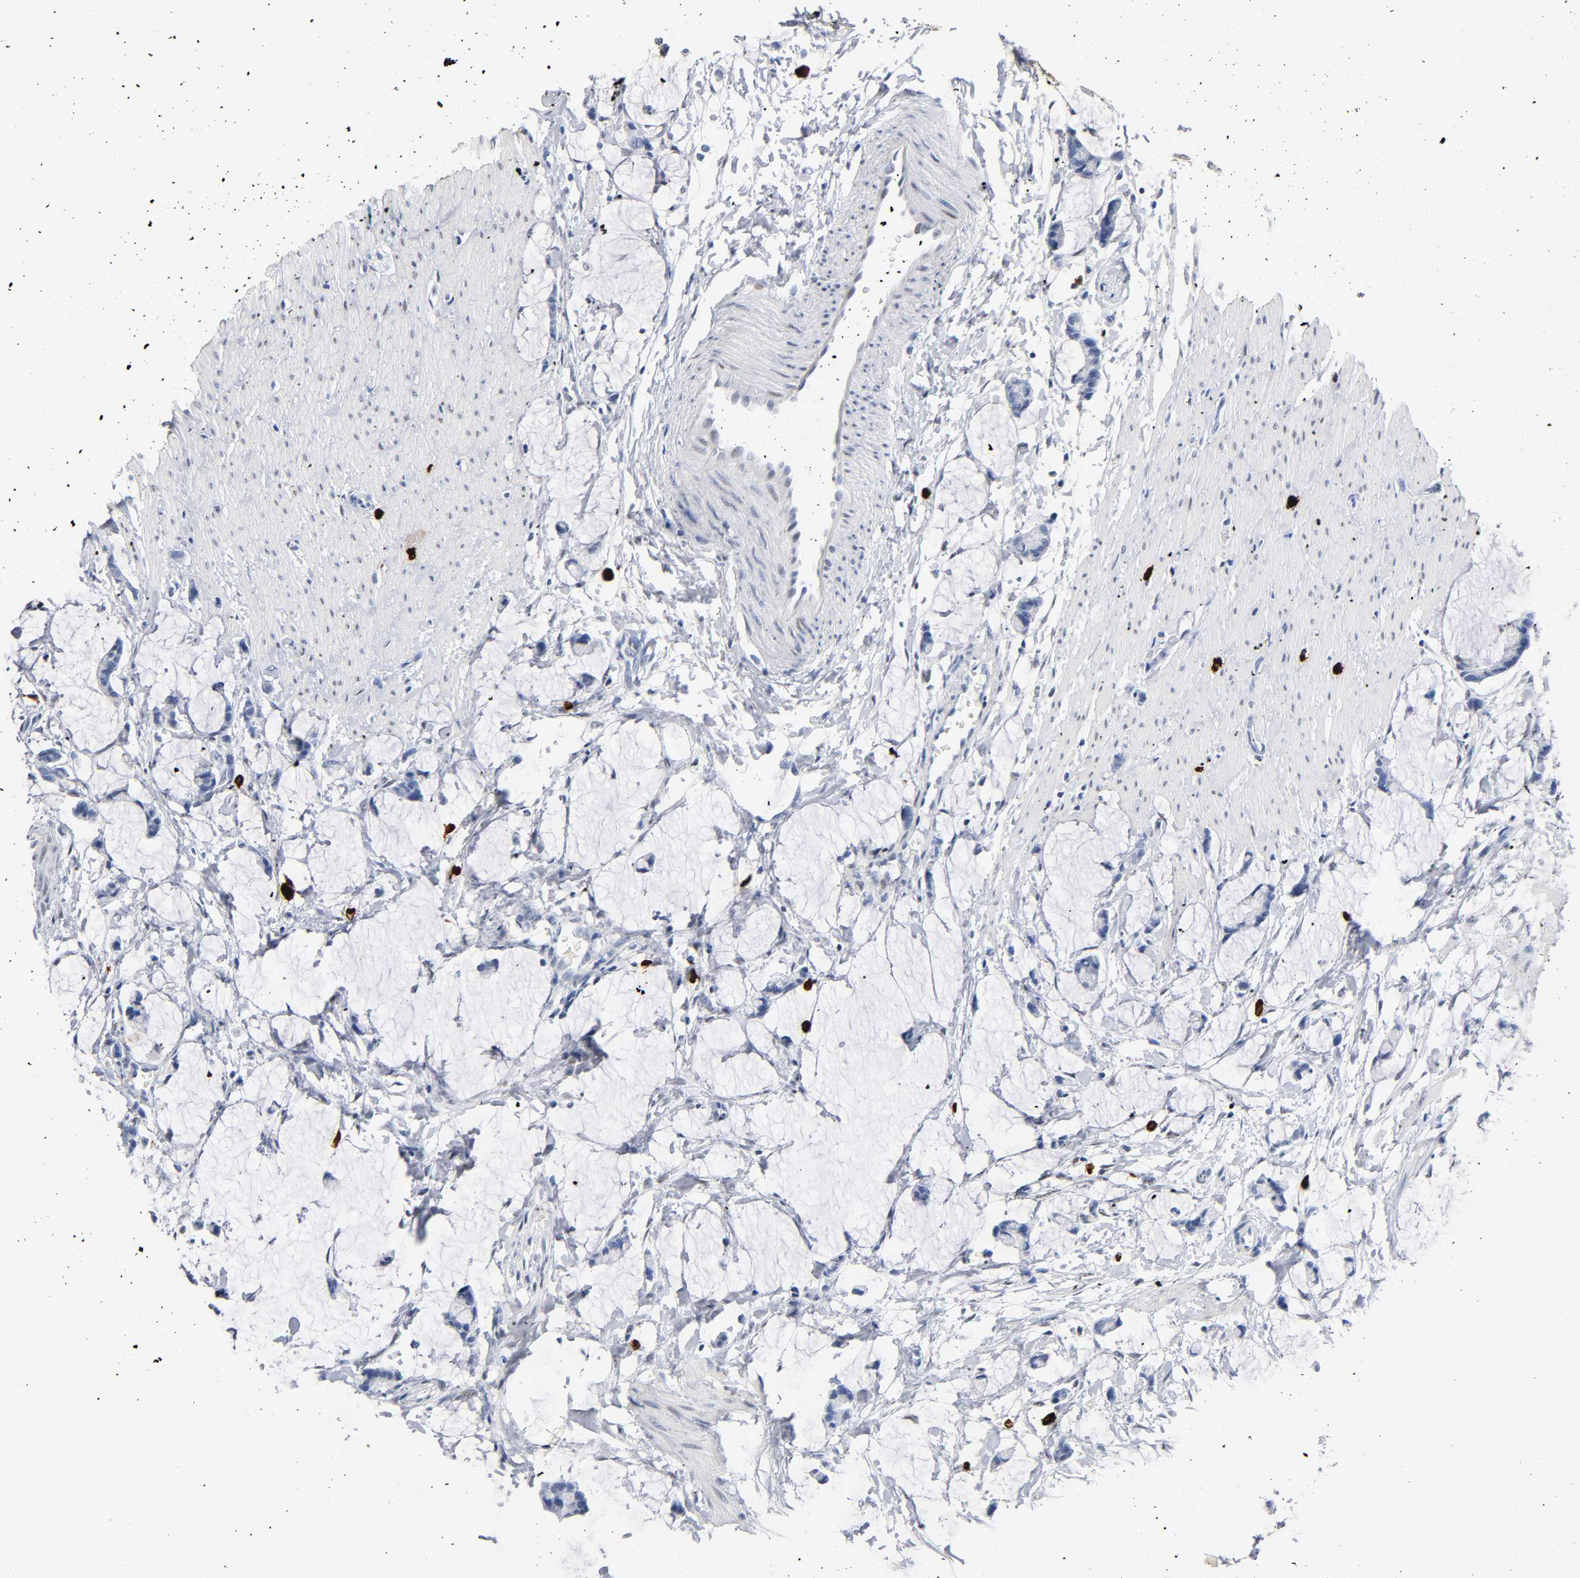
{"staining": {"intensity": "negative", "quantity": "none", "location": "none"}, "tissue": "colorectal cancer", "cell_type": "Tumor cells", "image_type": "cancer", "snomed": [{"axis": "morphology", "description": "Adenocarcinoma, NOS"}, {"axis": "topography", "description": "Colon"}], "caption": "Colorectal cancer was stained to show a protein in brown. There is no significant positivity in tumor cells. (Stains: DAB (3,3'-diaminobenzidine) immunohistochemistry with hematoxylin counter stain, Microscopy: brightfield microscopy at high magnification).", "gene": "NAB2", "patient": {"sex": "male", "age": 14}}